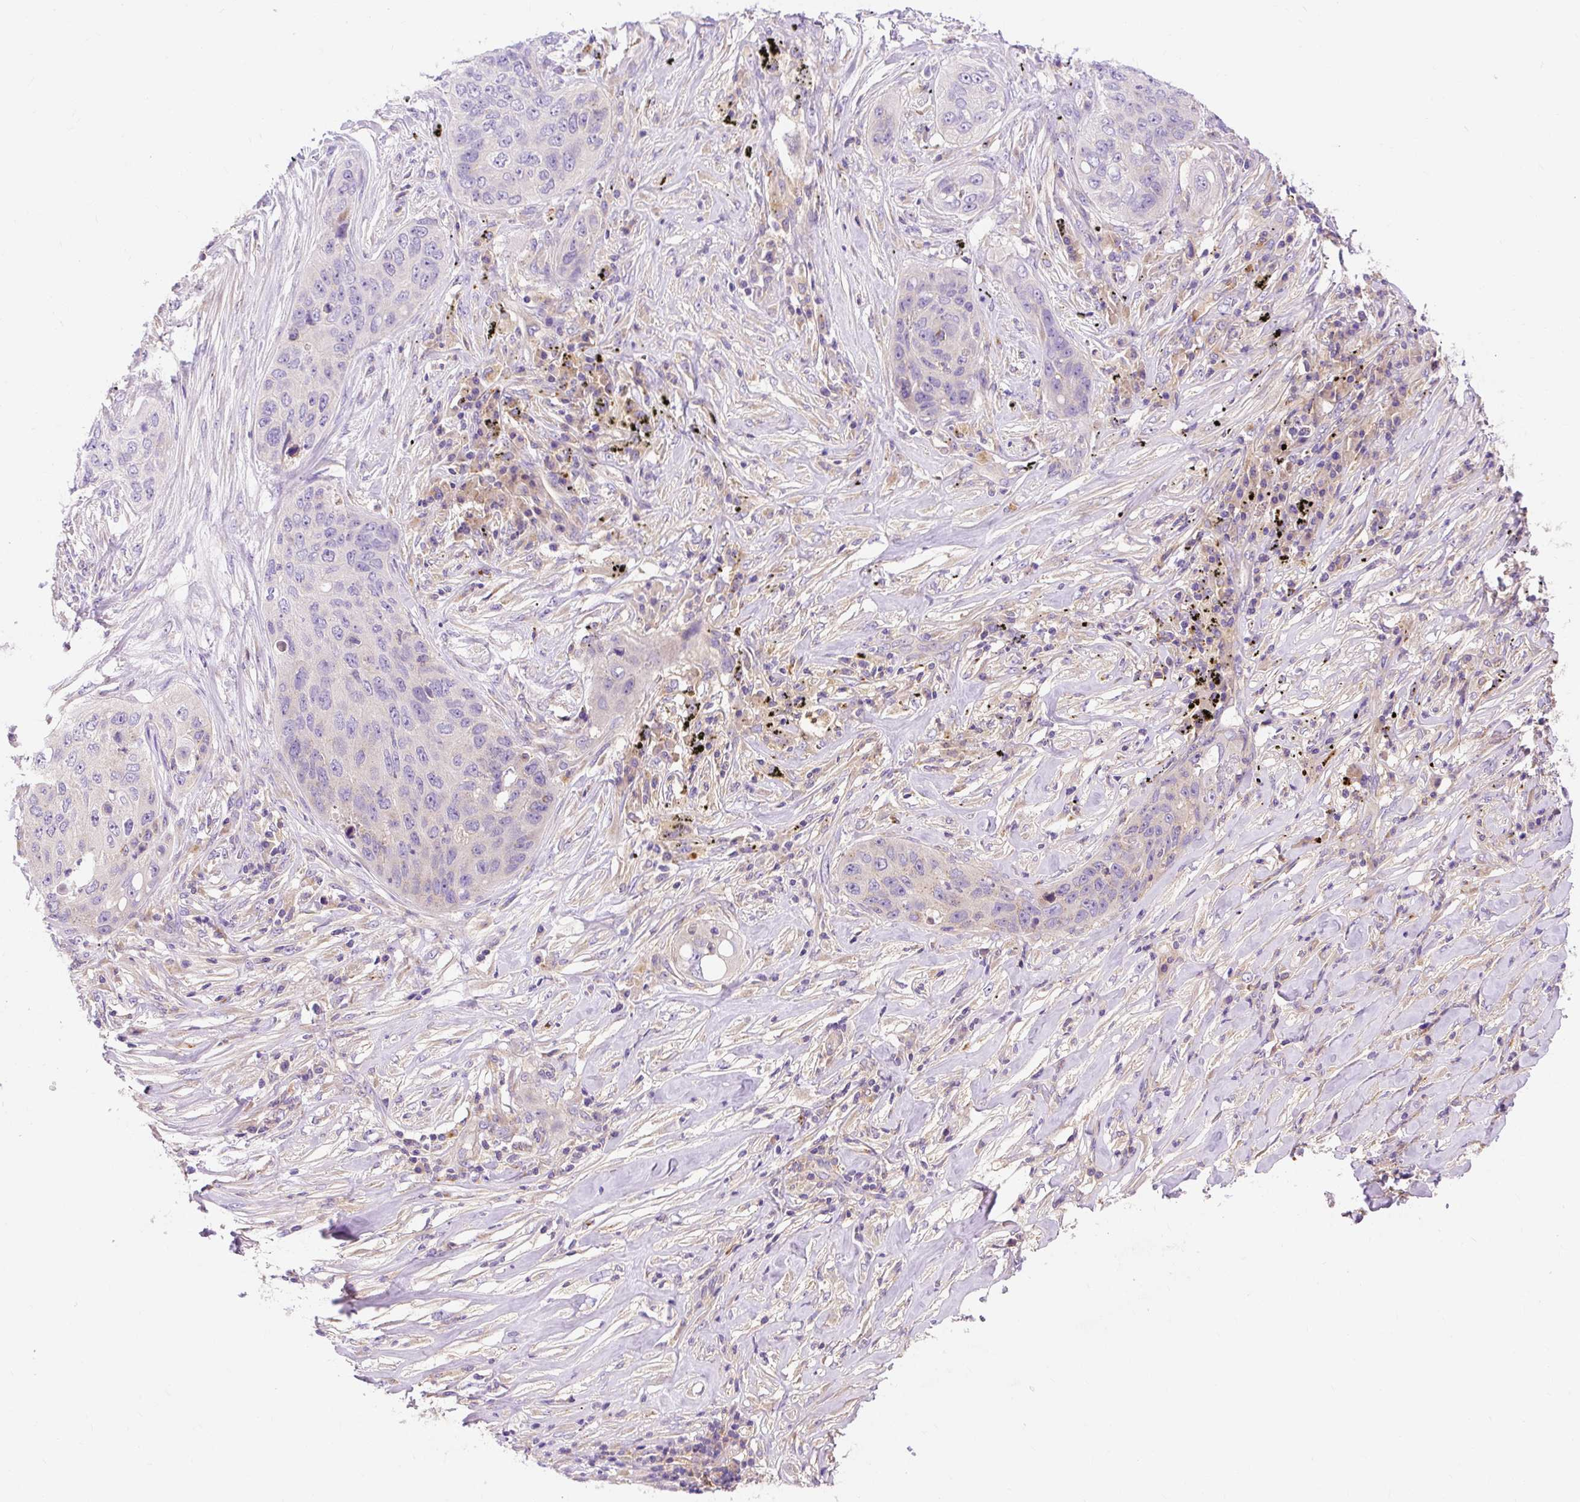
{"staining": {"intensity": "negative", "quantity": "none", "location": "none"}, "tissue": "lung cancer", "cell_type": "Tumor cells", "image_type": "cancer", "snomed": [{"axis": "morphology", "description": "Squamous cell carcinoma, NOS"}, {"axis": "topography", "description": "Lung"}], "caption": "Immunohistochemistry (IHC) histopathology image of neoplastic tissue: lung squamous cell carcinoma stained with DAB shows no significant protein staining in tumor cells.", "gene": "OR4K15", "patient": {"sex": "female", "age": 63}}